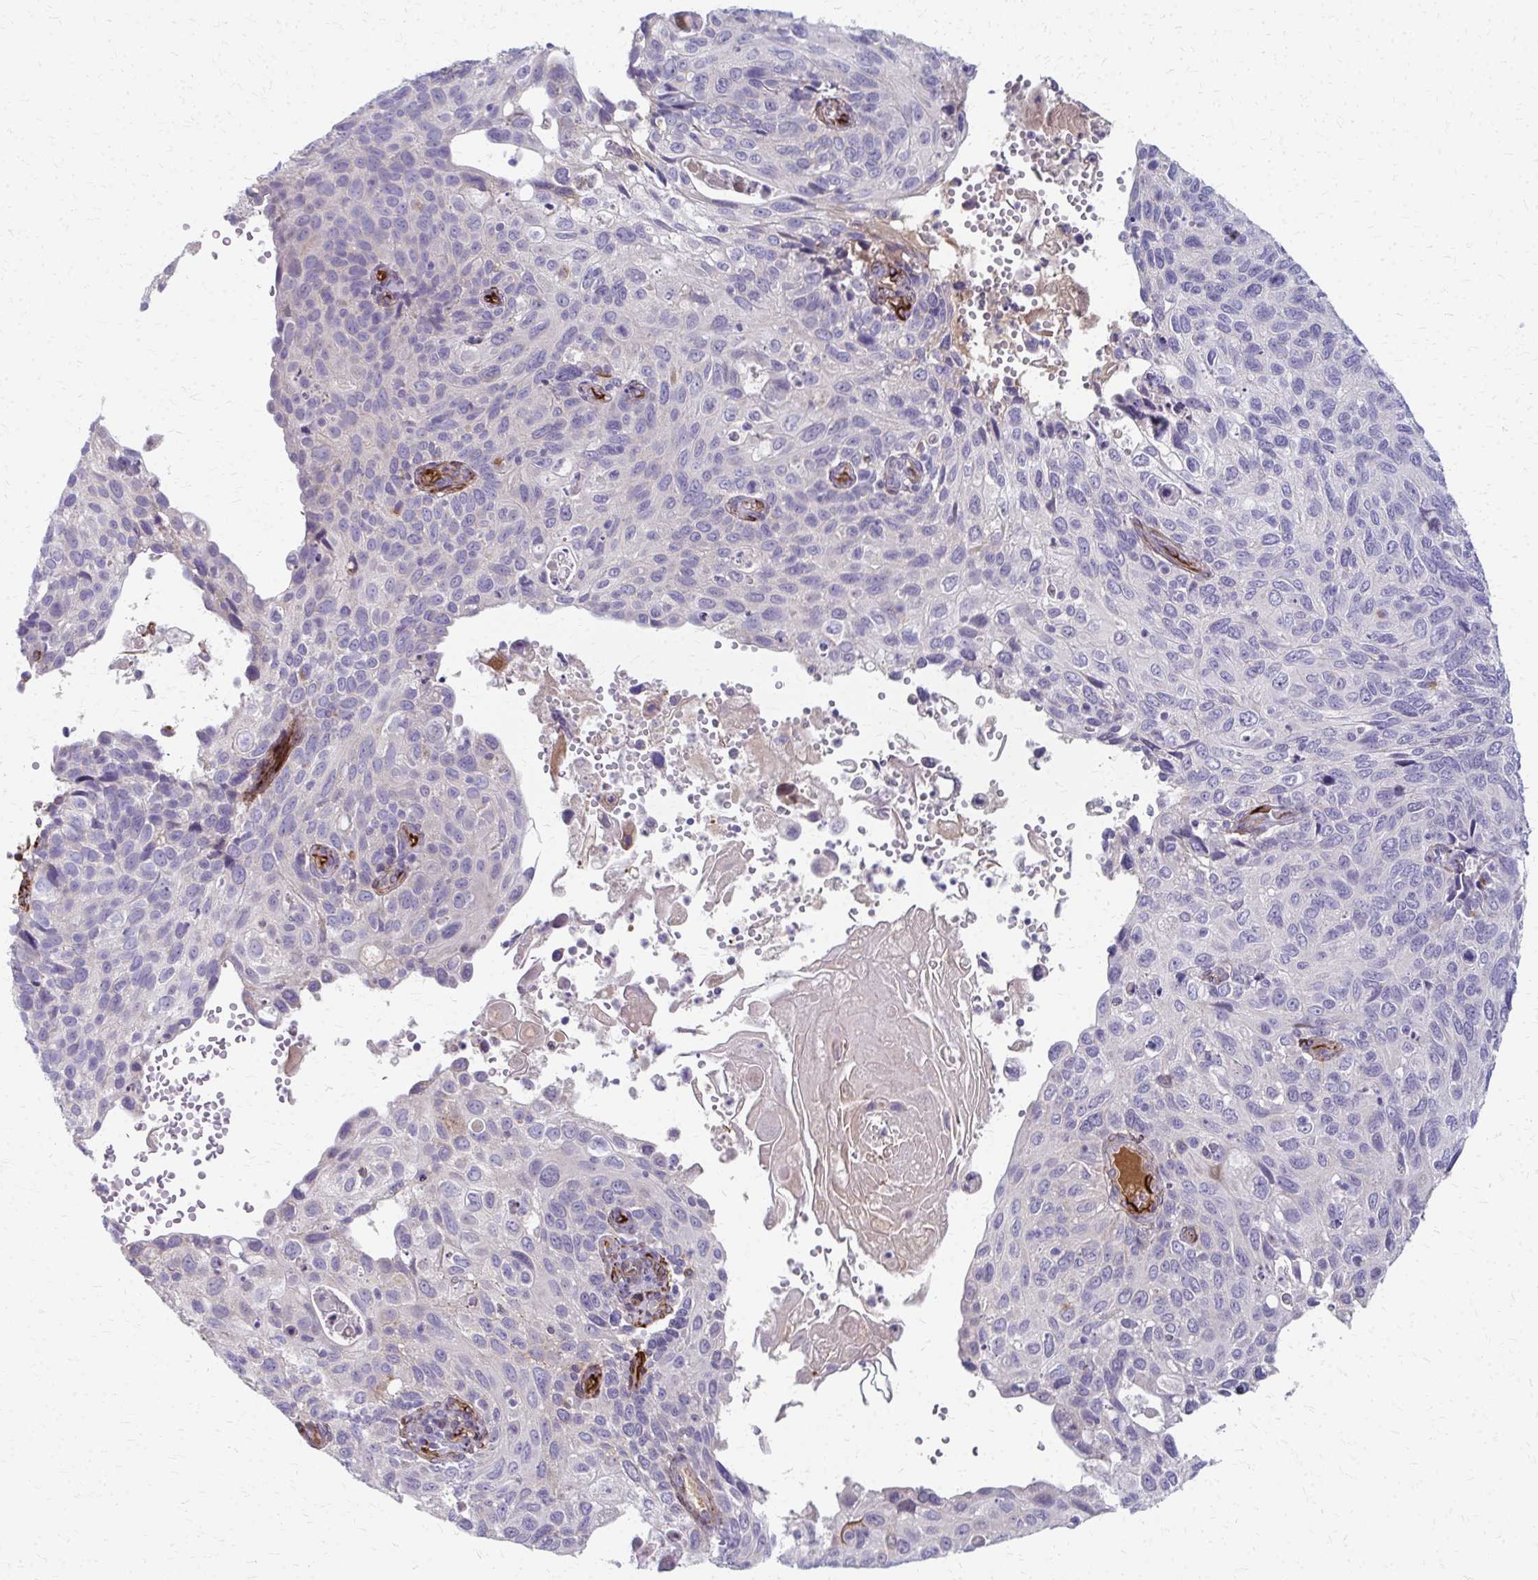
{"staining": {"intensity": "weak", "quantity": "<25%", "location": "cytoplasmic/membranous"}, "tissue": "cervical cancer", "cell_type": "Tumor cells", "image_type": "cancer", "snomed": [{"axis": "morphology", "description": "Squamous cell carcinoma, NOS"}, {"axis": "topography", "description": "Cervix"}], "caption": "High power microscopy histopathology image of an immunohistochemistry (IHC) photomicrograph of cervical cancer, revealing no significant expression in tumor cells.", "gene": "ADIPOQ", "patient": {"sex": "female", "age": 70}}